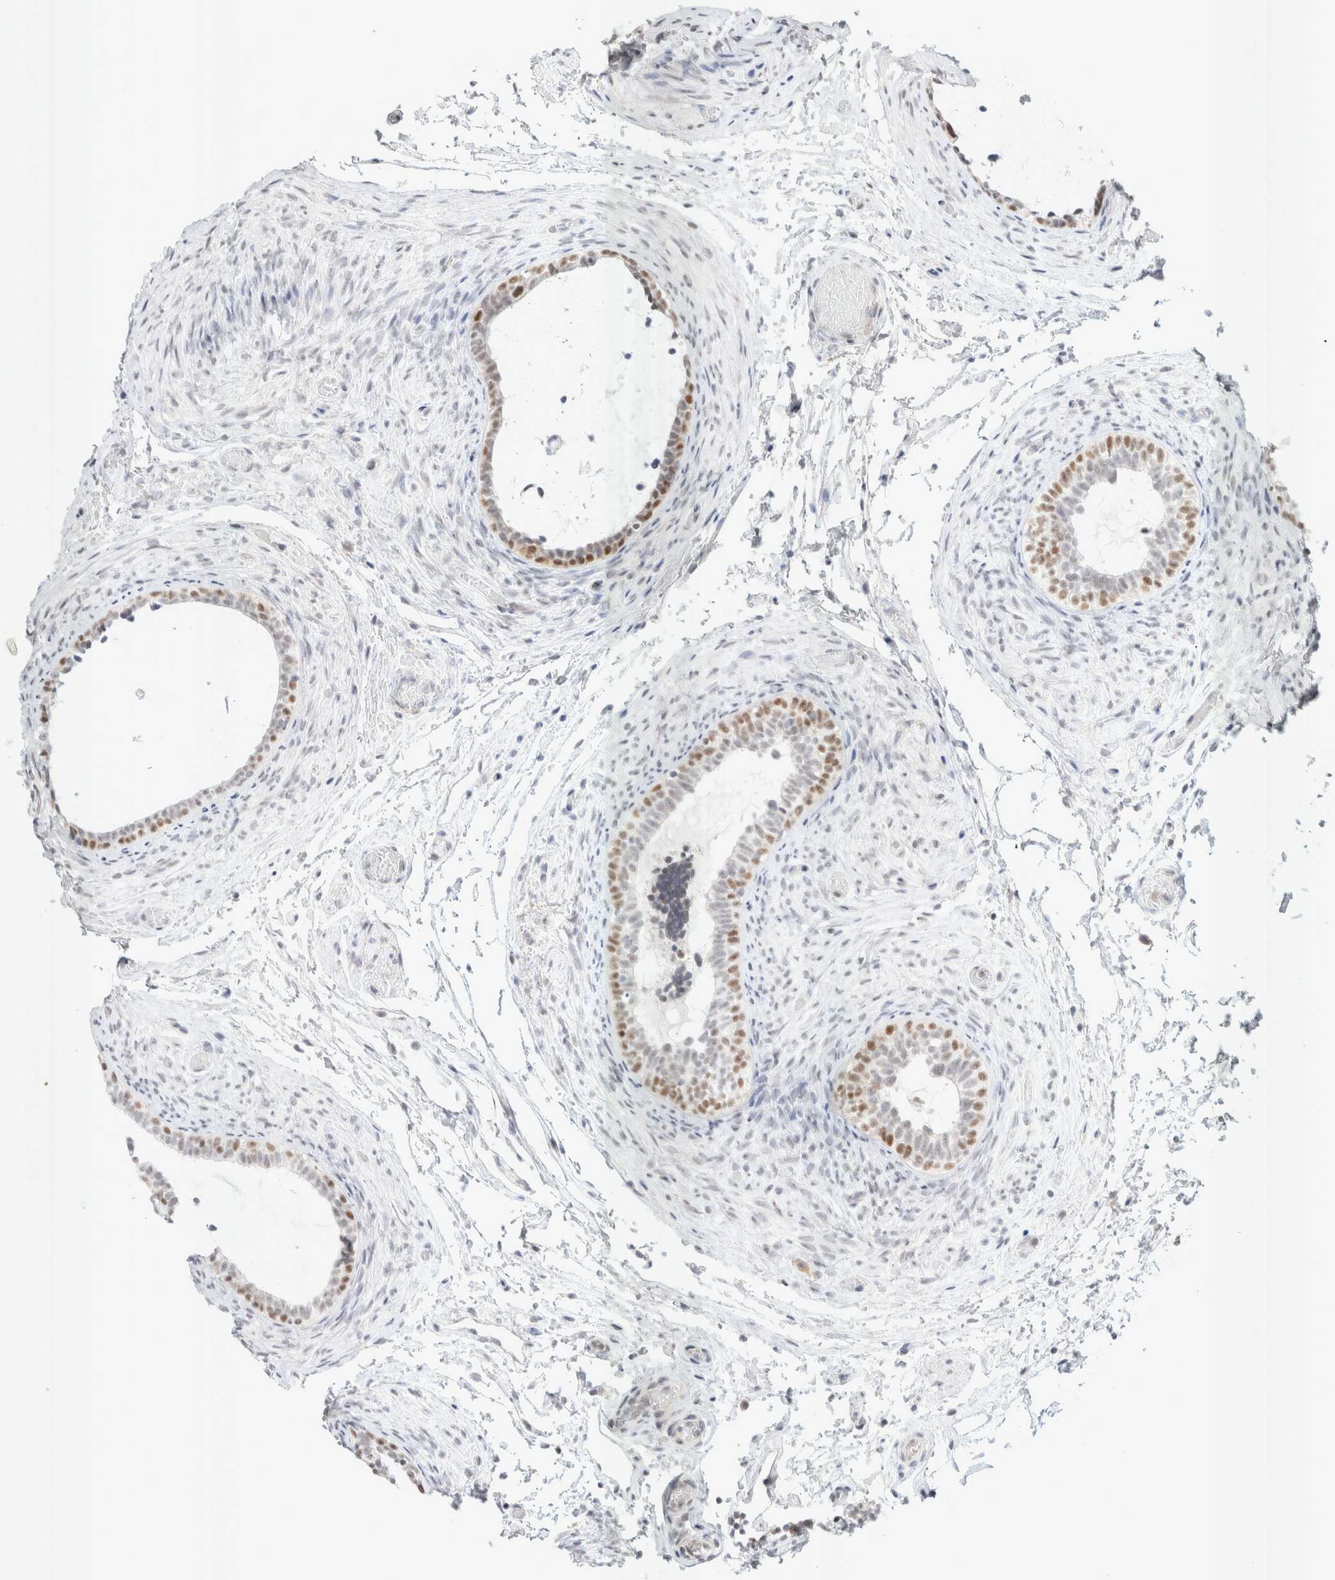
{"staining": {"intensity": "moderate", "quantity": "25%-75%", "location": "nuclear"}, "tissue": "epididymis", "cell_type": "Glandular cells", "image_type": "normal", "snomed": [{"axis": "morphology", "description": "Normal tissue, NOS"}, {"axis": "topography", "description": "Epididymis"}], "caption": "Brown immunohistochemical staining in normal epididymis reveals moderate nuclear positivity in about 25%-75% of glandular cells. (DAB = brown stain, brightfield microscopy at high magnification).", "gene": "TRMT12", "patient": {"sex": "male", "age": 5}}